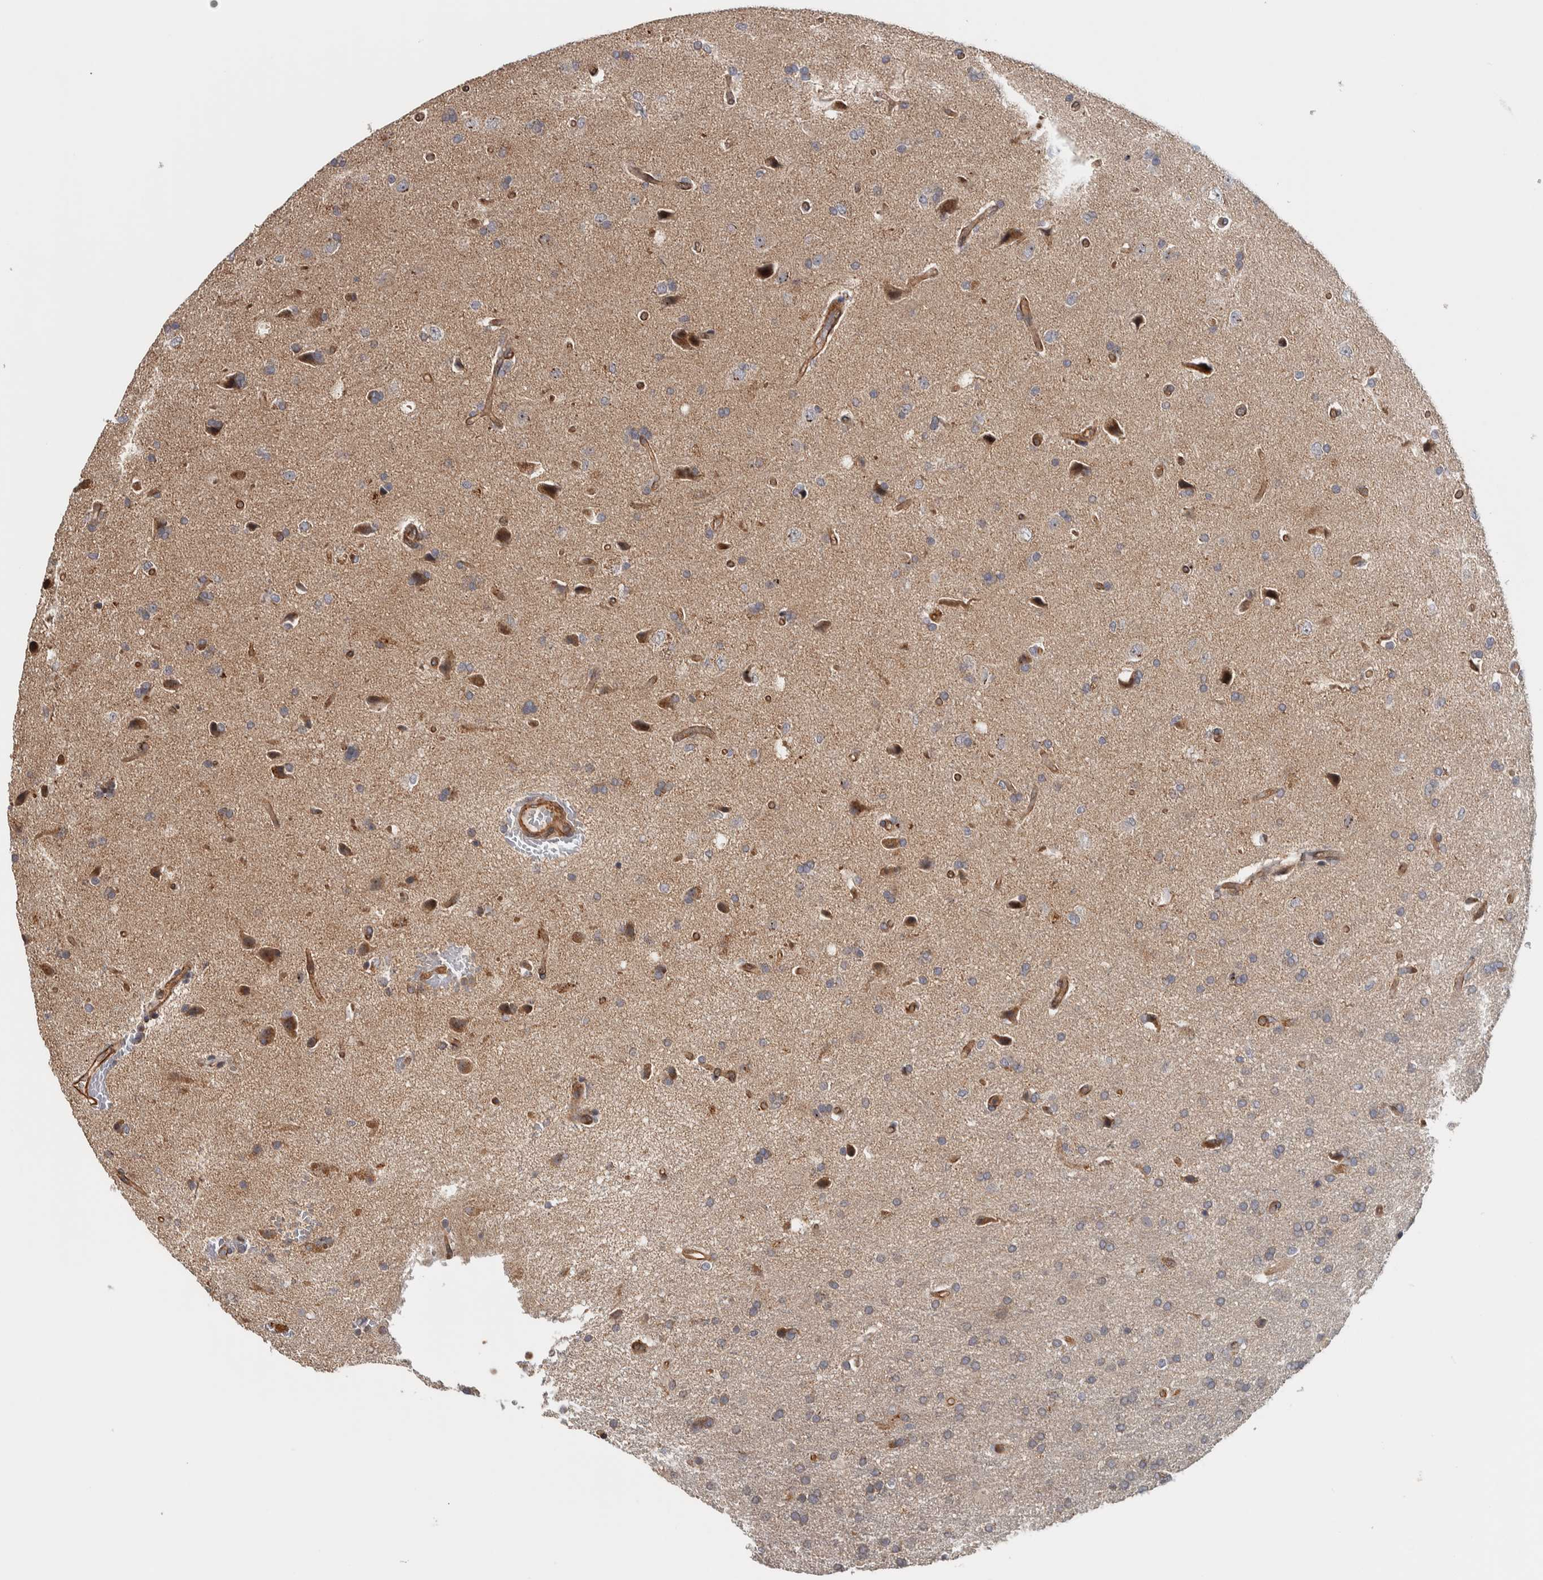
{"staining": {"intensity": "moderate", "quantity": "<25%", "location": "cytoplasmic/membranous"}, "tissue": "glioma", "cell_type": "Tumor cells", "image_type": "cancer", "snomed": [{"axis": "morphology", "description": "Glioma, malignant, High grade"}, {"axis": "topography", "description": "Brain"}], "caption": "Immunohistochemistry (IHC) (DAB) staining of glioma reveals moderate cytoplasmic/membranous protein staining in approximately <25% of tumor cells.", "gene": "CHMP4C", "patient": {"sex": "male", "age": 72}}